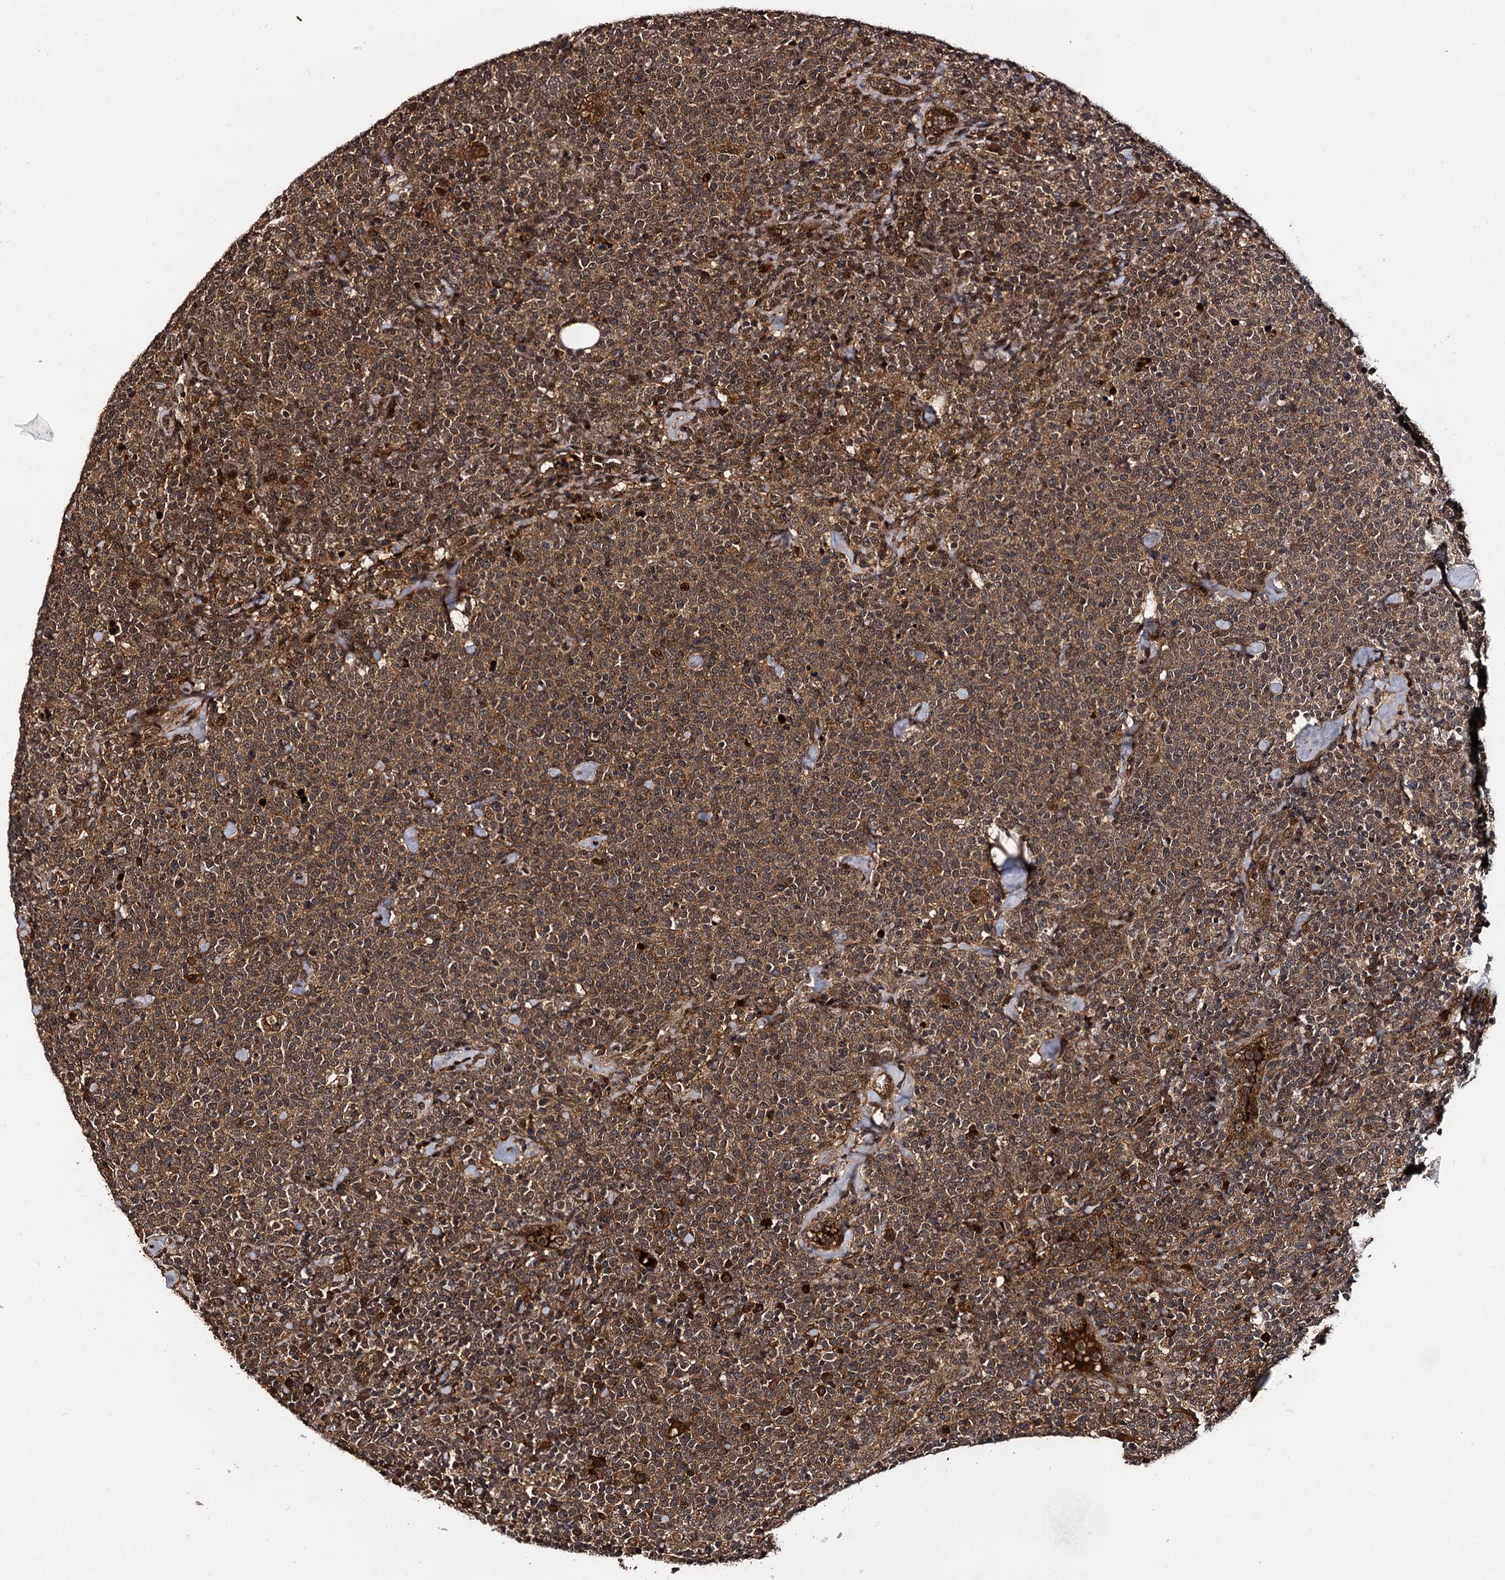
{"staining": {"intensity": "moderate", "quantity": ">75%", "location": "cytoplasmic/membranous"}, "tissue": "lymphoma", "cell_type": "Tumor cells", "image_type": "cancer", "snomed": [{"axis": "morphology", "description": "Malignant lymphoma, non-Hodgkin's type, High grade"}, {"axis": "topography", "description": "Lymph node"}], "caption": "Immunohistochemistry of high-grade malignant lymphoma, non-Hodgkin's type reveals medium levels of moderate cytoplasmic/membranous staining in about >75% of tumor cells.", "gene": "CEP192", "patient": {"sex": "male", "age": 61}}